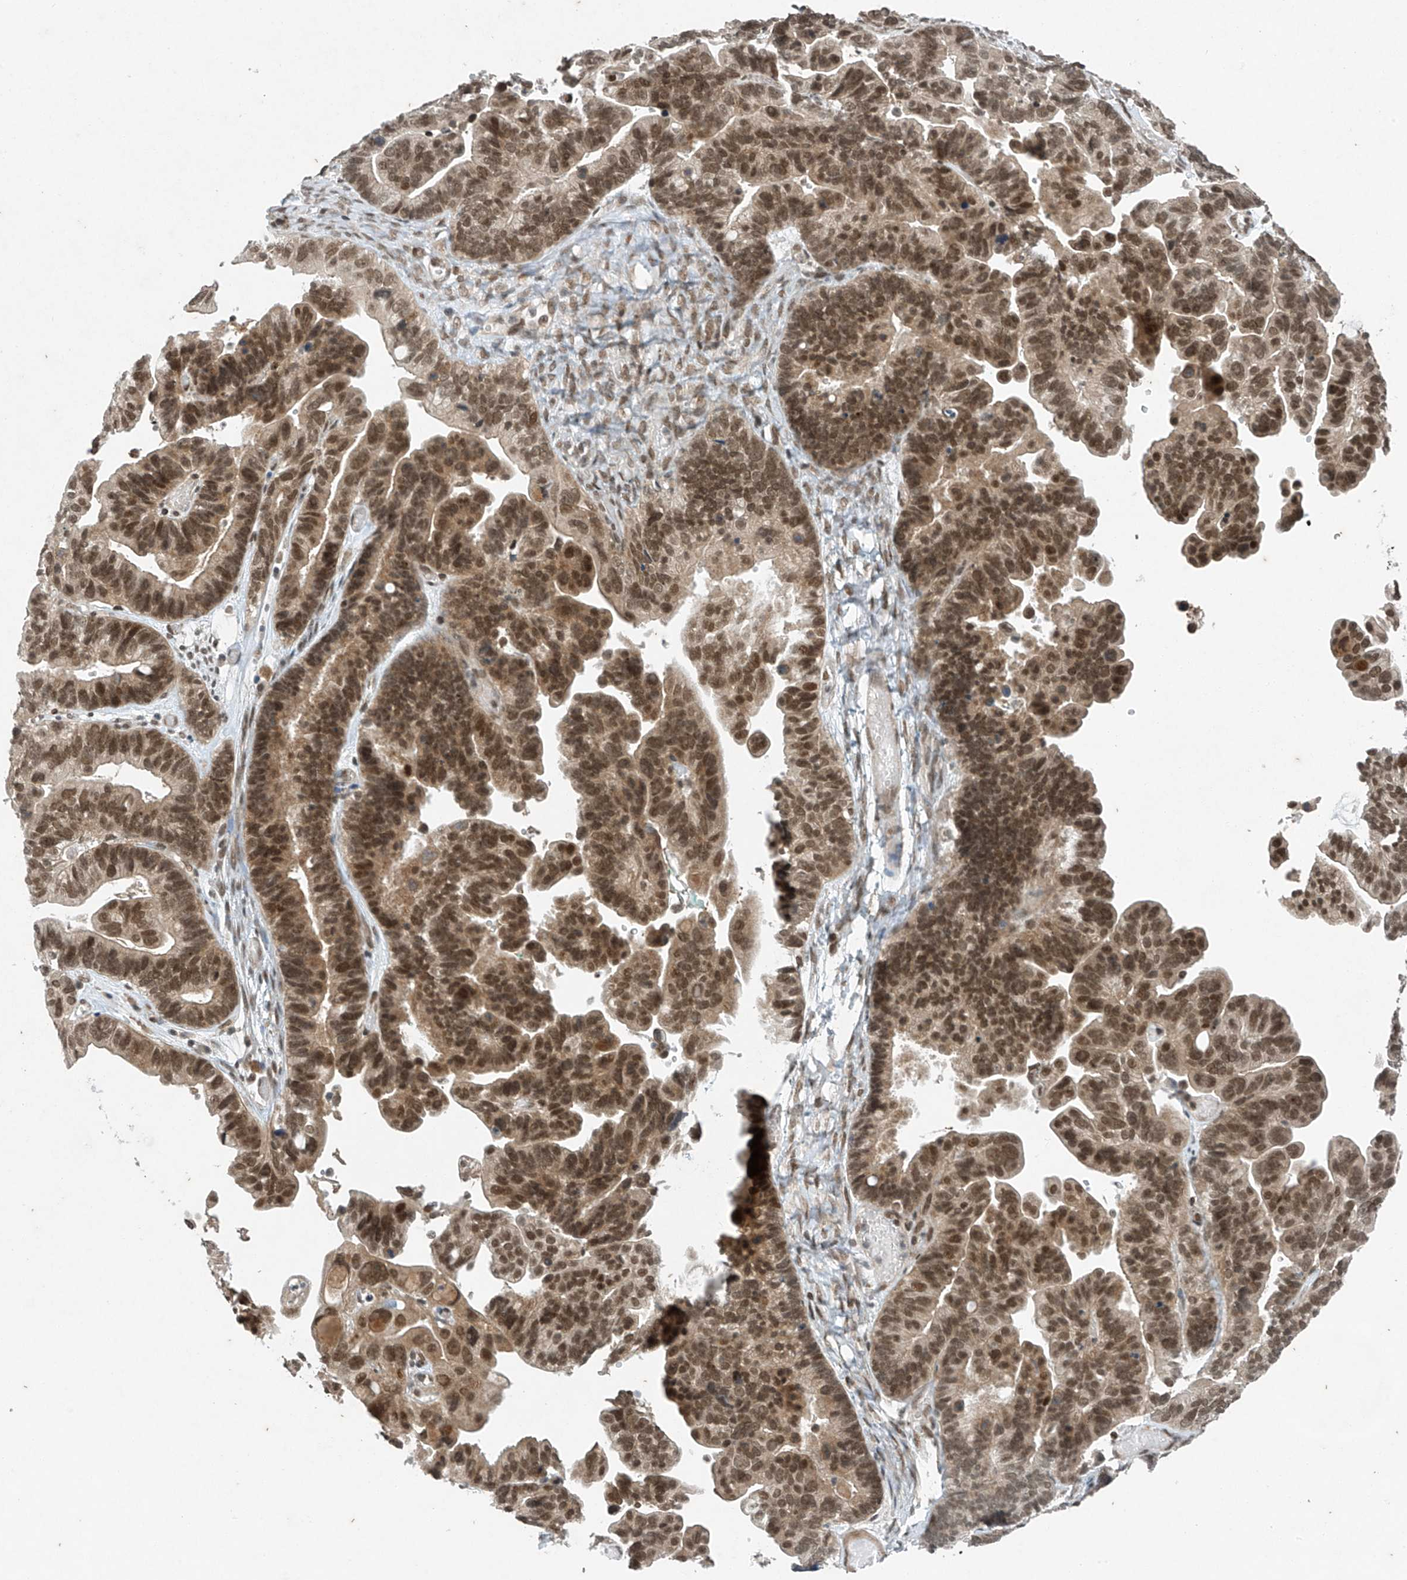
{"staining": {"intensity": "moderate", "quantity": ">75%", "location": "nuclear"}, "tissue": "ovarian cancer", "cell_type": "Tumor cells", "image_type": "cancer", "snomed": [{"axis": "morphology", "description": "Cystadenocarcinoma, serous, NOS"}, {"axis": "topography", "description": "Ovary"}], "caption": "Immunohistochemical staining of human serous cystadenocarcinoma (ovarian) displays moderate nuclear protein expression in approximately >75% of tumor cells.", "gene": "TAF8", "patient": {"sex": "female", "age": 56}}